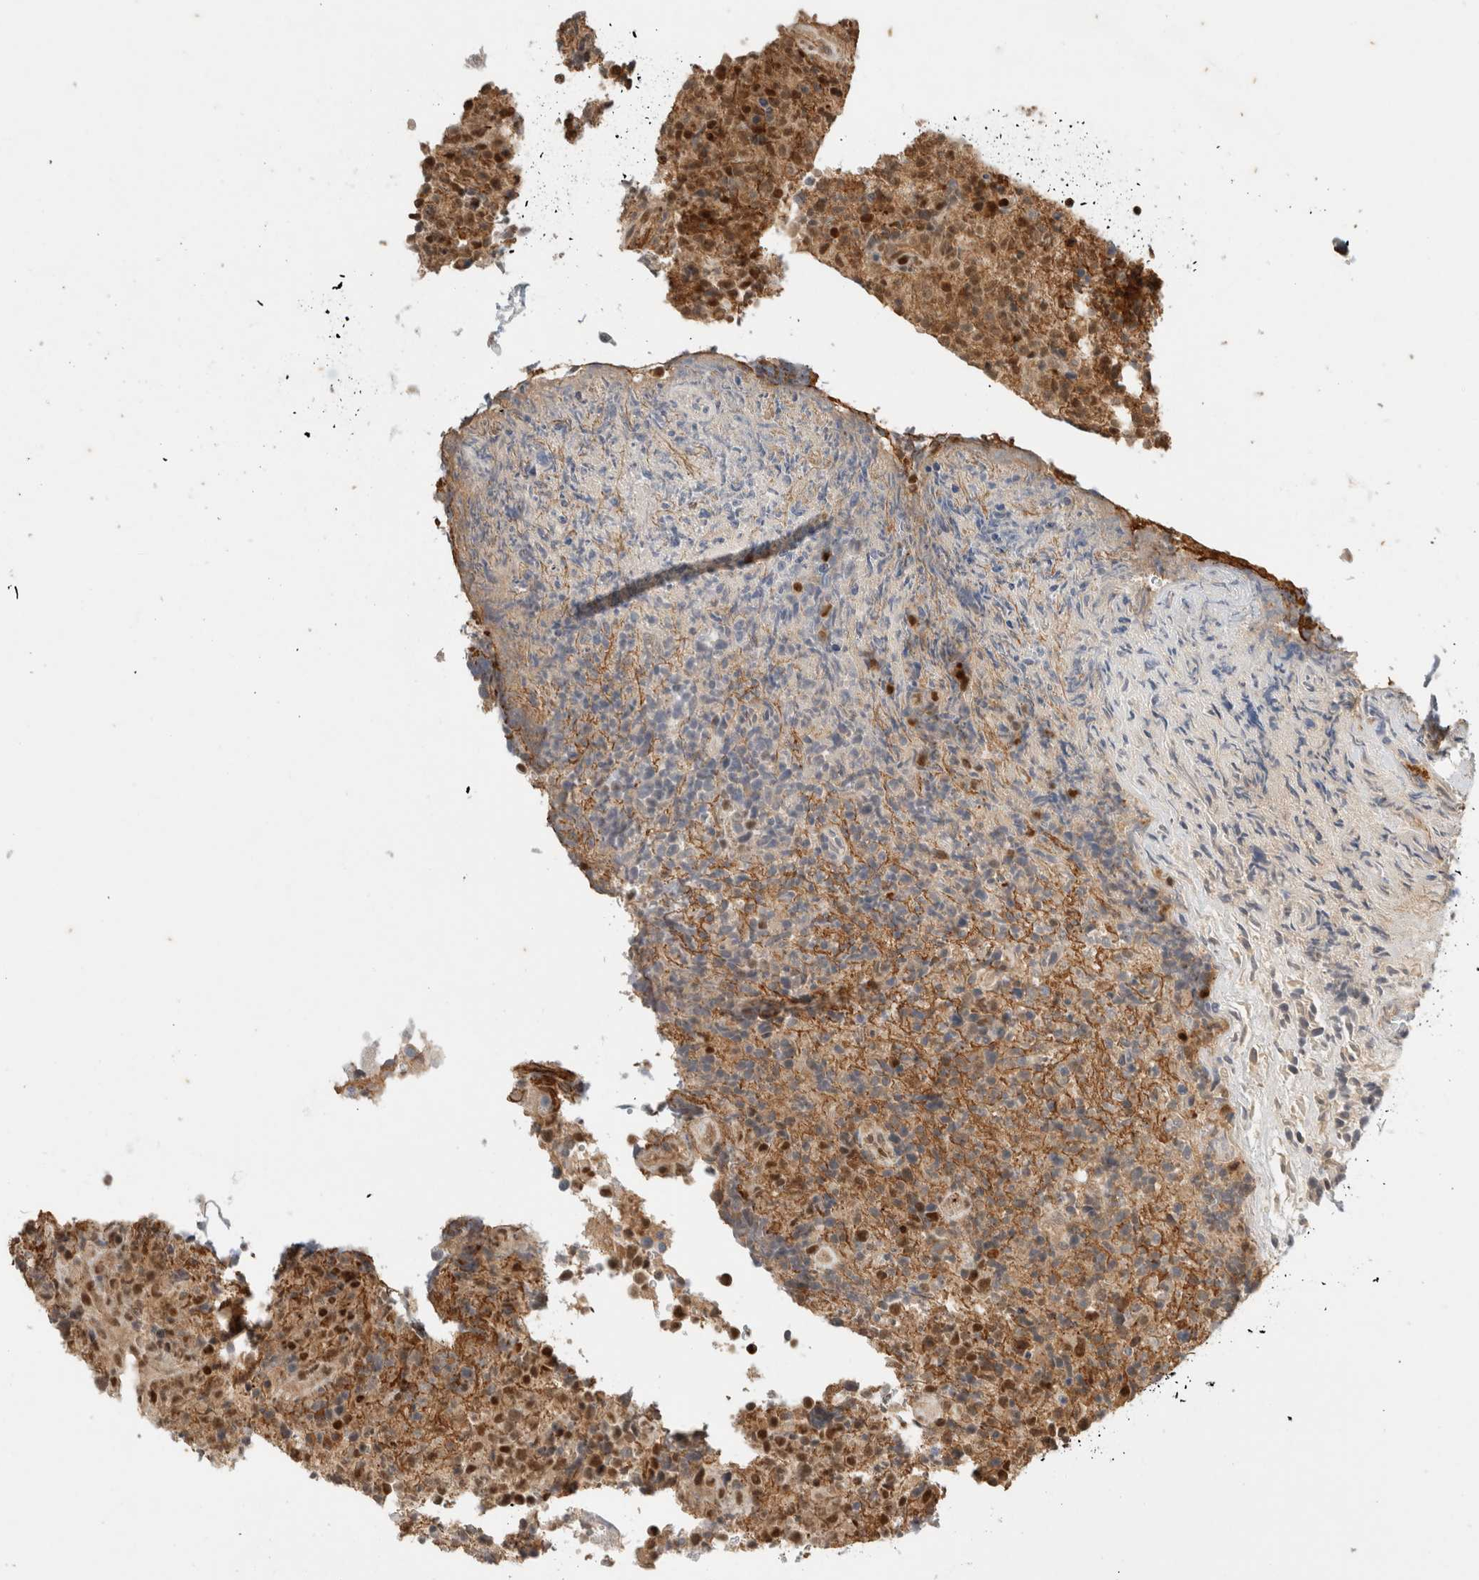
{"staining": {"intensity": "moderate", "quantity": ">75%", "location": "cytoplasmic/membranous,nuclear"}, "tissue": "lymphoma", "cell_type": "Tumor cells", "image_type": "cancer", "snomed": [{"axis": "morphology", "description": "Malignant lymphoma, non-Hodgkin's type, High grade"}, {"axis": "topography", "description": "Lymph node"}], "caption": "Immunohistochemical staining of human lymphoma shows moderate cytoplasmic/membranous and nuclear protein positivity in approximately >75% of tumor cells.", "gene": "SNRNP40", "patient": {"sex": "male", "age": 13}}